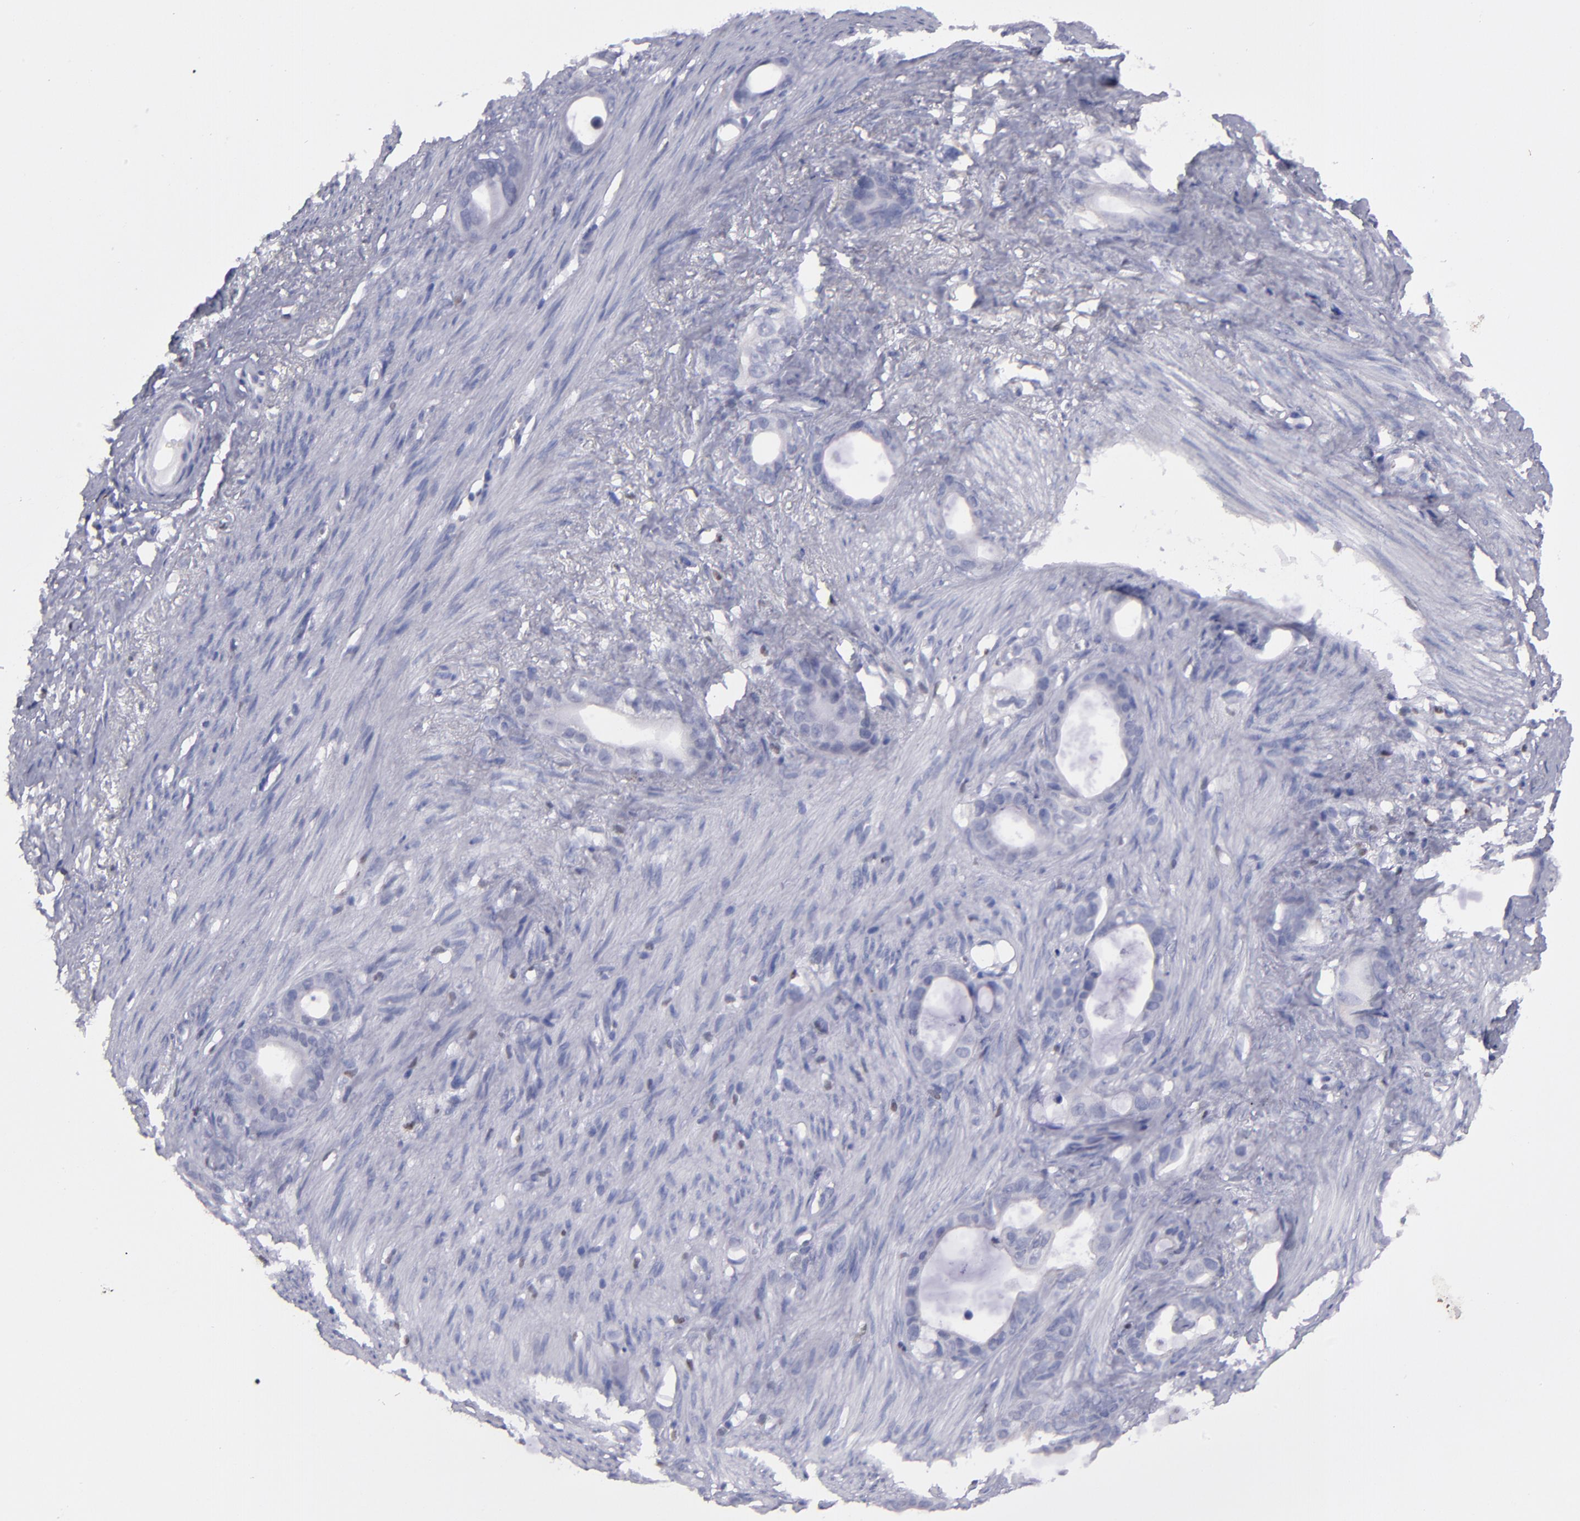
{"staining": {"intensity": "negative", "quantity": "none", "location": "none"}, "tissue": "stomach cancer", "cell_type": "Tumor cells", "image_type": "cancer", "snomed": [{"axis": "morphology", "description": "Adenocarcinoma, NOS"}, {"axis": "topography", "description": "Stomach"}], "caption": "Stomach cancer was stained to show a protein in brown. There is no significant expression in tumor cells.", "gene": "IRF8", "patient": {"sex": "female", "age": 75}}